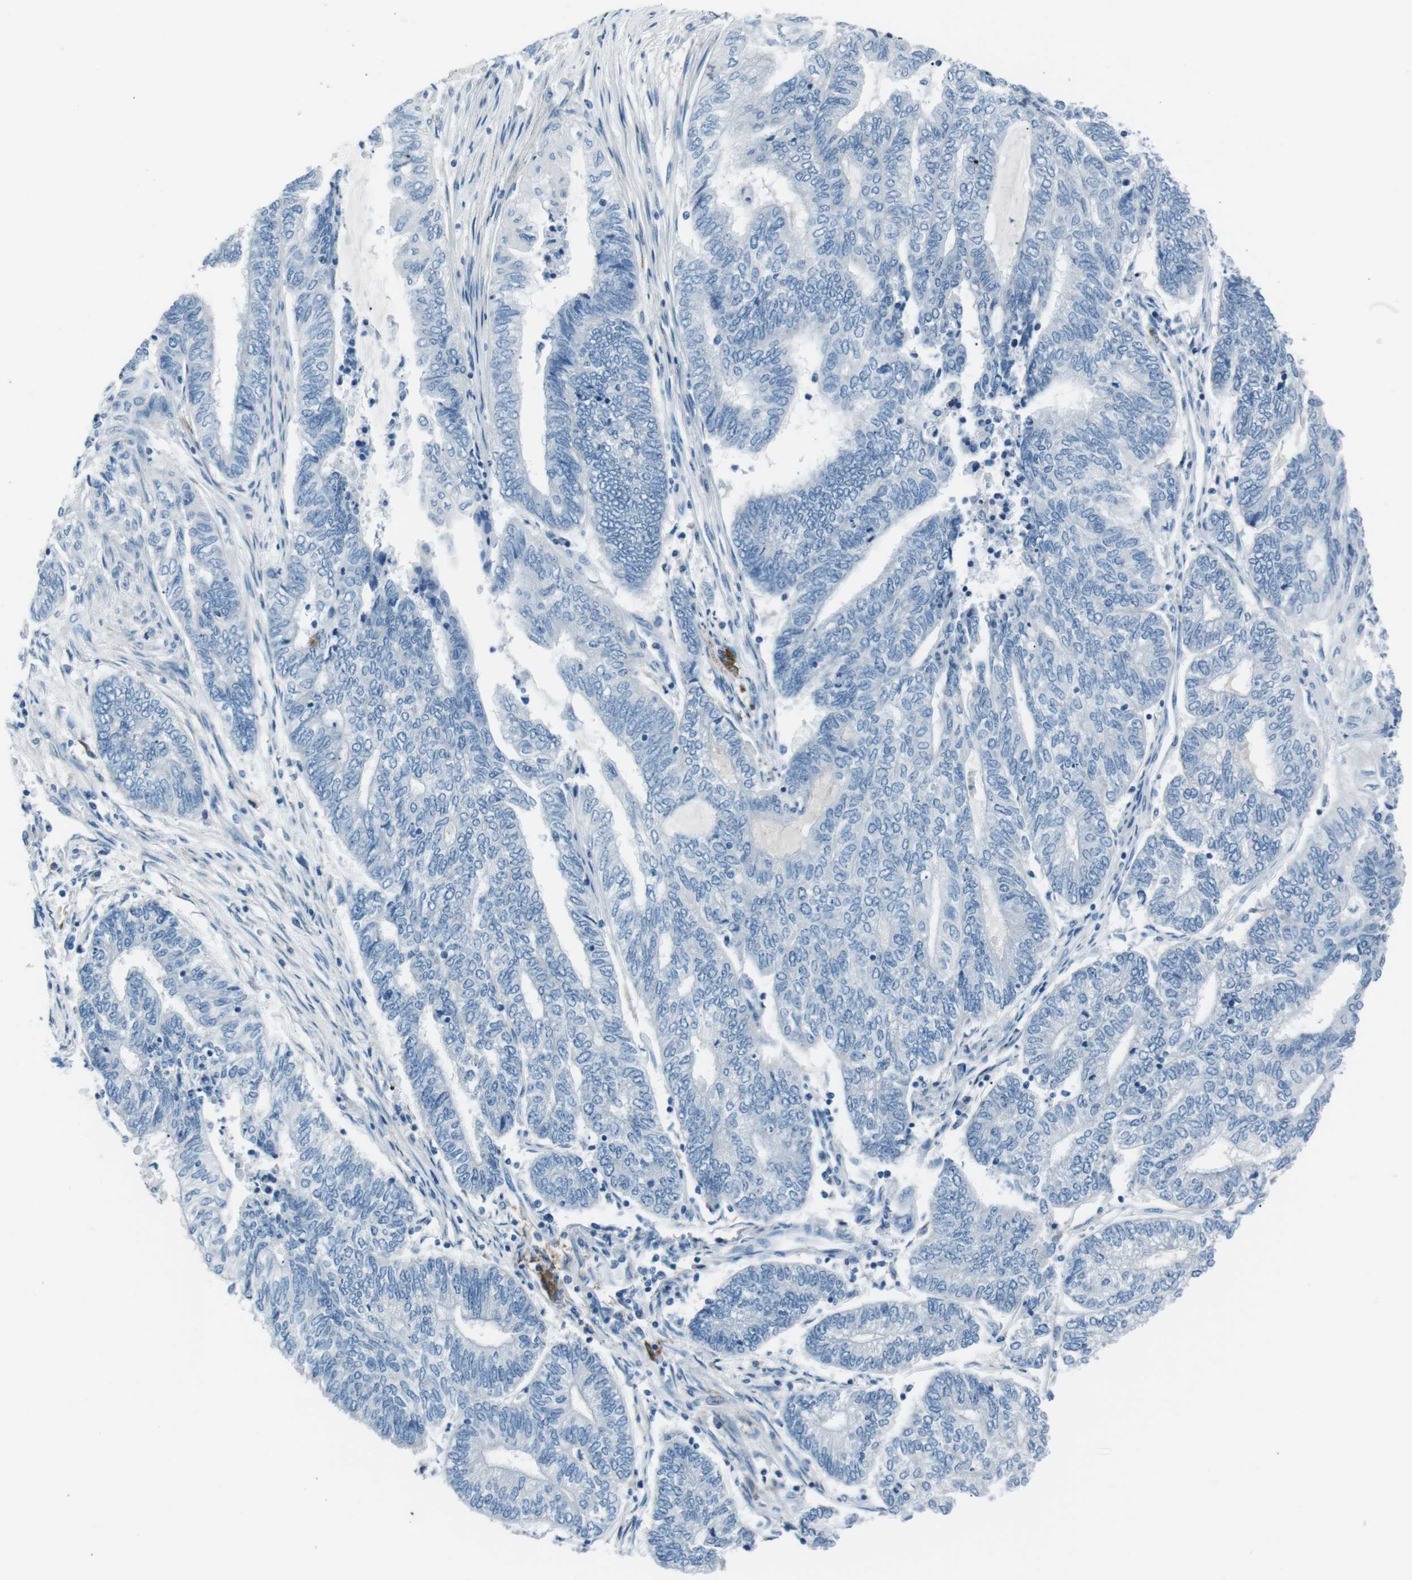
{"staining": {"intensity": "negative", "quantity": "none", "location": "none"}, "tissue": "endometrial cancer", "cell_type": "Tumor cells", "image_type": "cancer", "snomed": [{"axis": "morphology", "description": "Adenocarcinoma, NOS"}, {"axis": "topography", "description": "Uterus"}, {"axis": "topography", "description": "Endometrium"}], "caption": "Immunohistochemical staining of human endometrial cancer exhibits no significant staining in tumor cells. (DAB IHC visualized using brightfield microscopy, high magnification).", "gene": "CSF2RA", "patient": {"sex": "female", "age": 70}}